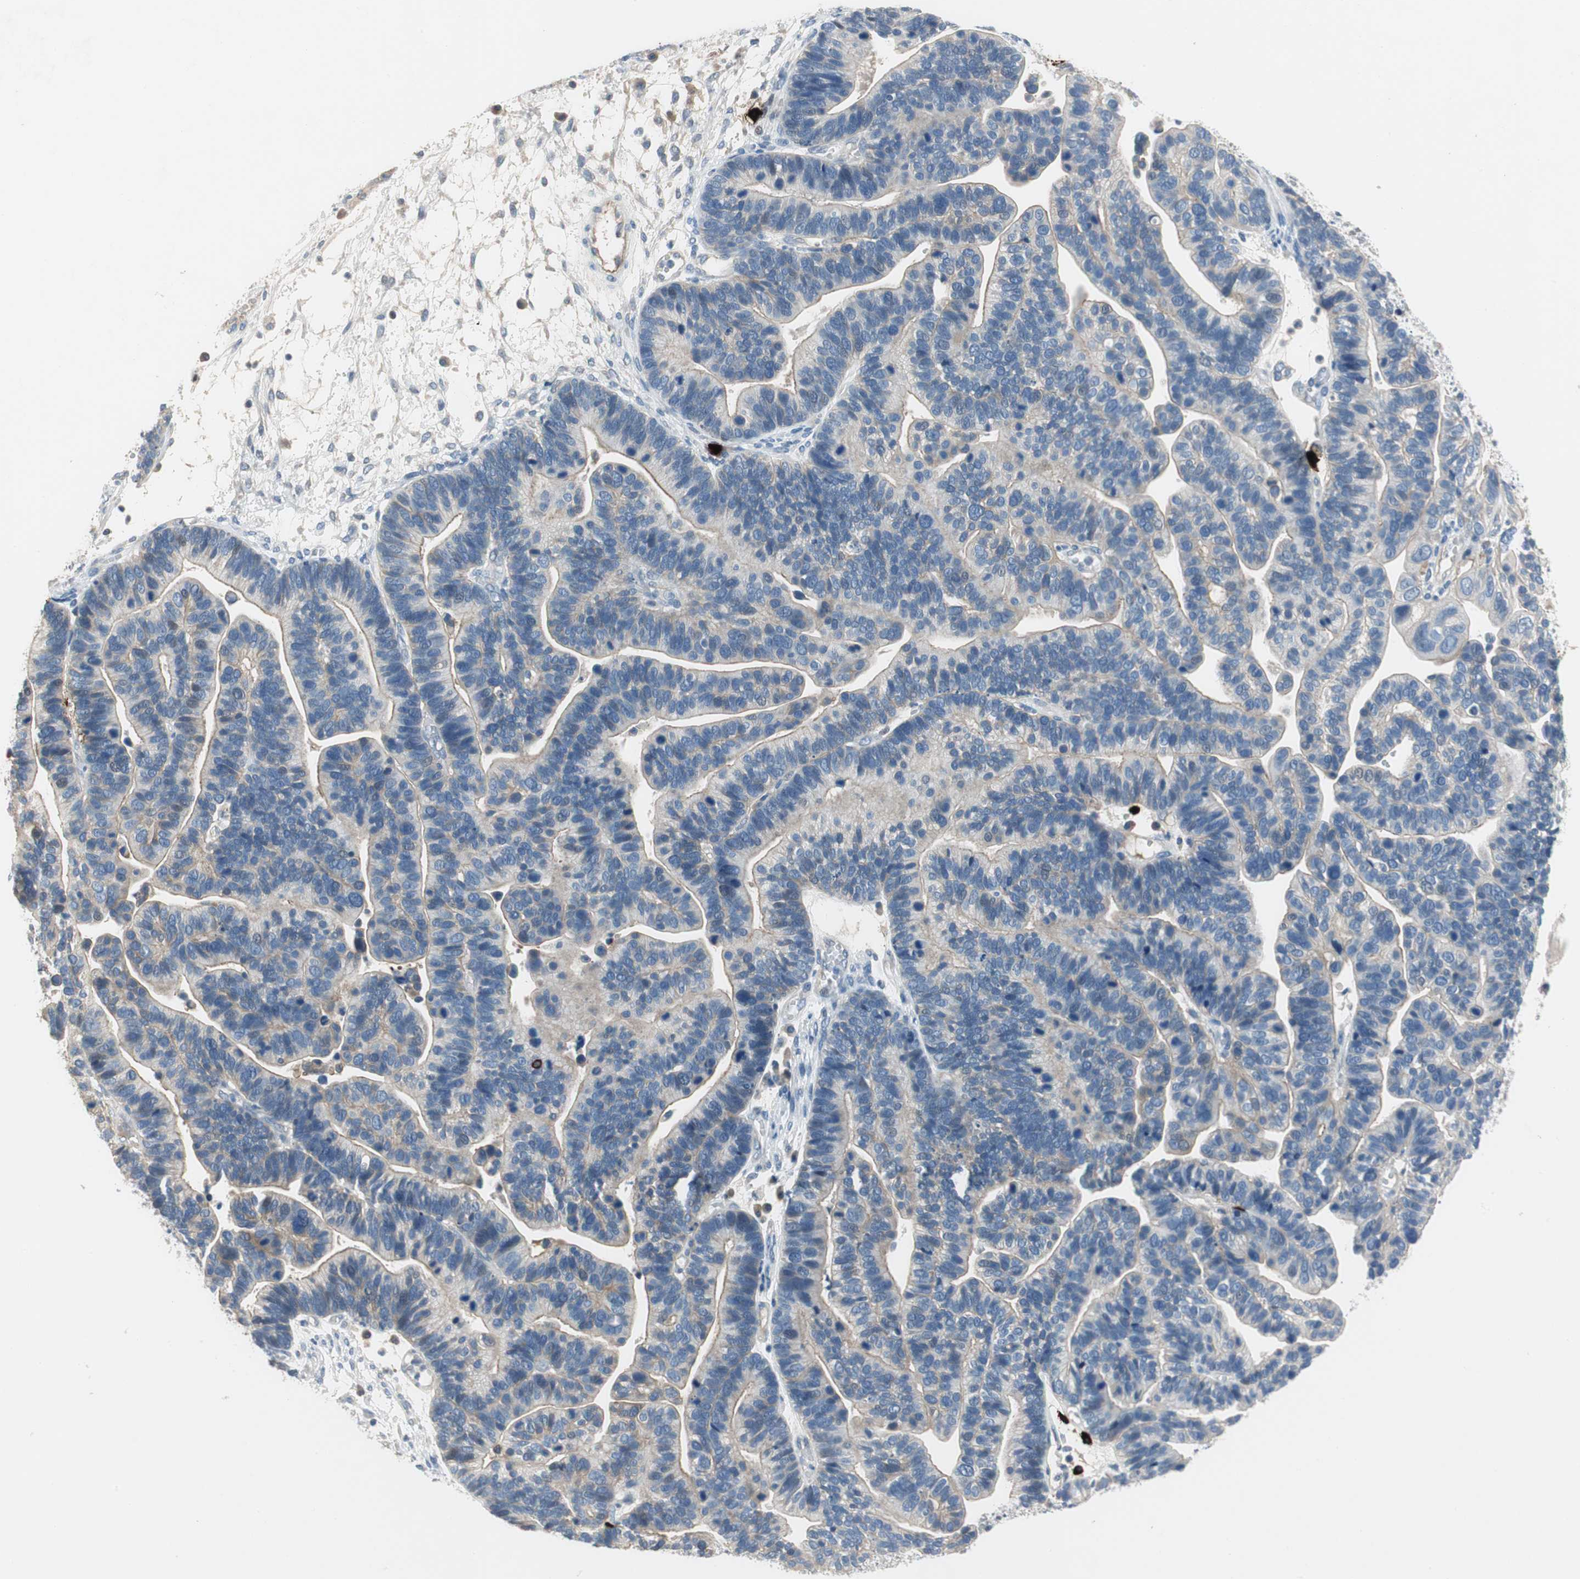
{"staining": {"intensity": "weak", "quantity": "25%-75%", "location": "cytoplasmic/membranous"}, "tissue": "ovarian cancer", "cell_type": "Tumor cells", "image_type": "cancer", "snomed": [{"axis": "morphology", "description": "Cystadenocarcinoma, serous, NOS"}, {"axis": "topography", "description": "Ovary"}], "caption": "Protein expression analysis of human serous cystadenocarcinoma (ovarian) reveals weak cytoplasmic/membranous staining in approximately 25%-75% of tumor cells.", "gene": "CPA3", "patient": {"sex": "female", "age": 56}}